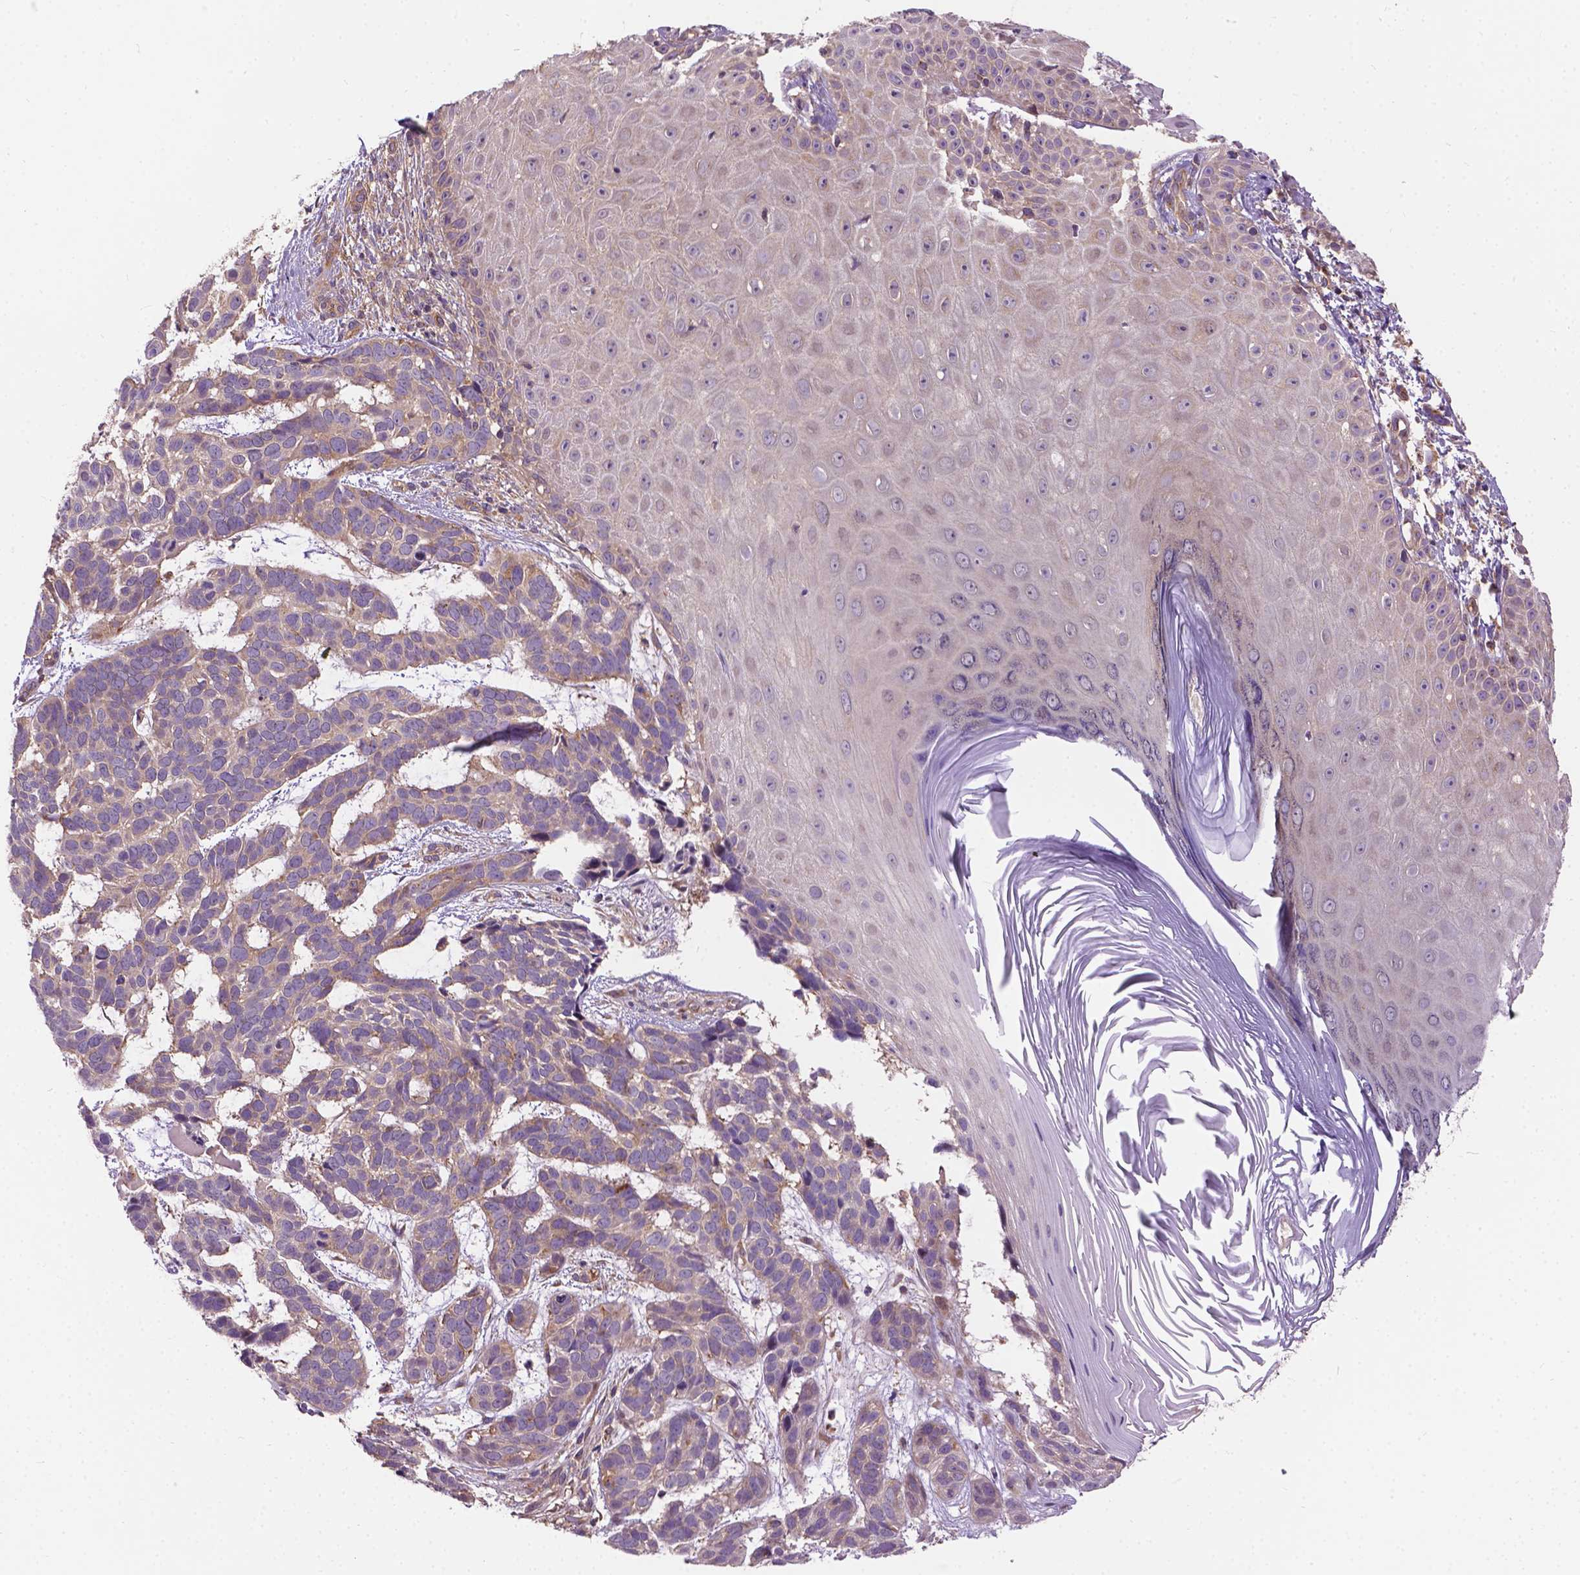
{"staining": {"intensity": "weak", "quantity": "25%-75%", "location": "cytoplasmic/membranous"}, "tissue": "skin cancer", "cell_type": "Tumor cells", "image_type": "cancer", "snomed": [{"axis": "morphology", "description": "Basal cell carcinoma"}, {"axis": "topography", "description": "Skin"}], "caption": "Brown immunohistochemical staining in skin cancer (basal cell carcinoma) displays weak cytoplasmic/membranous staining in about 25%-75% of tumor cells.", "gene": "MZT1", "patient": {"sex": "male", "age": 78}}